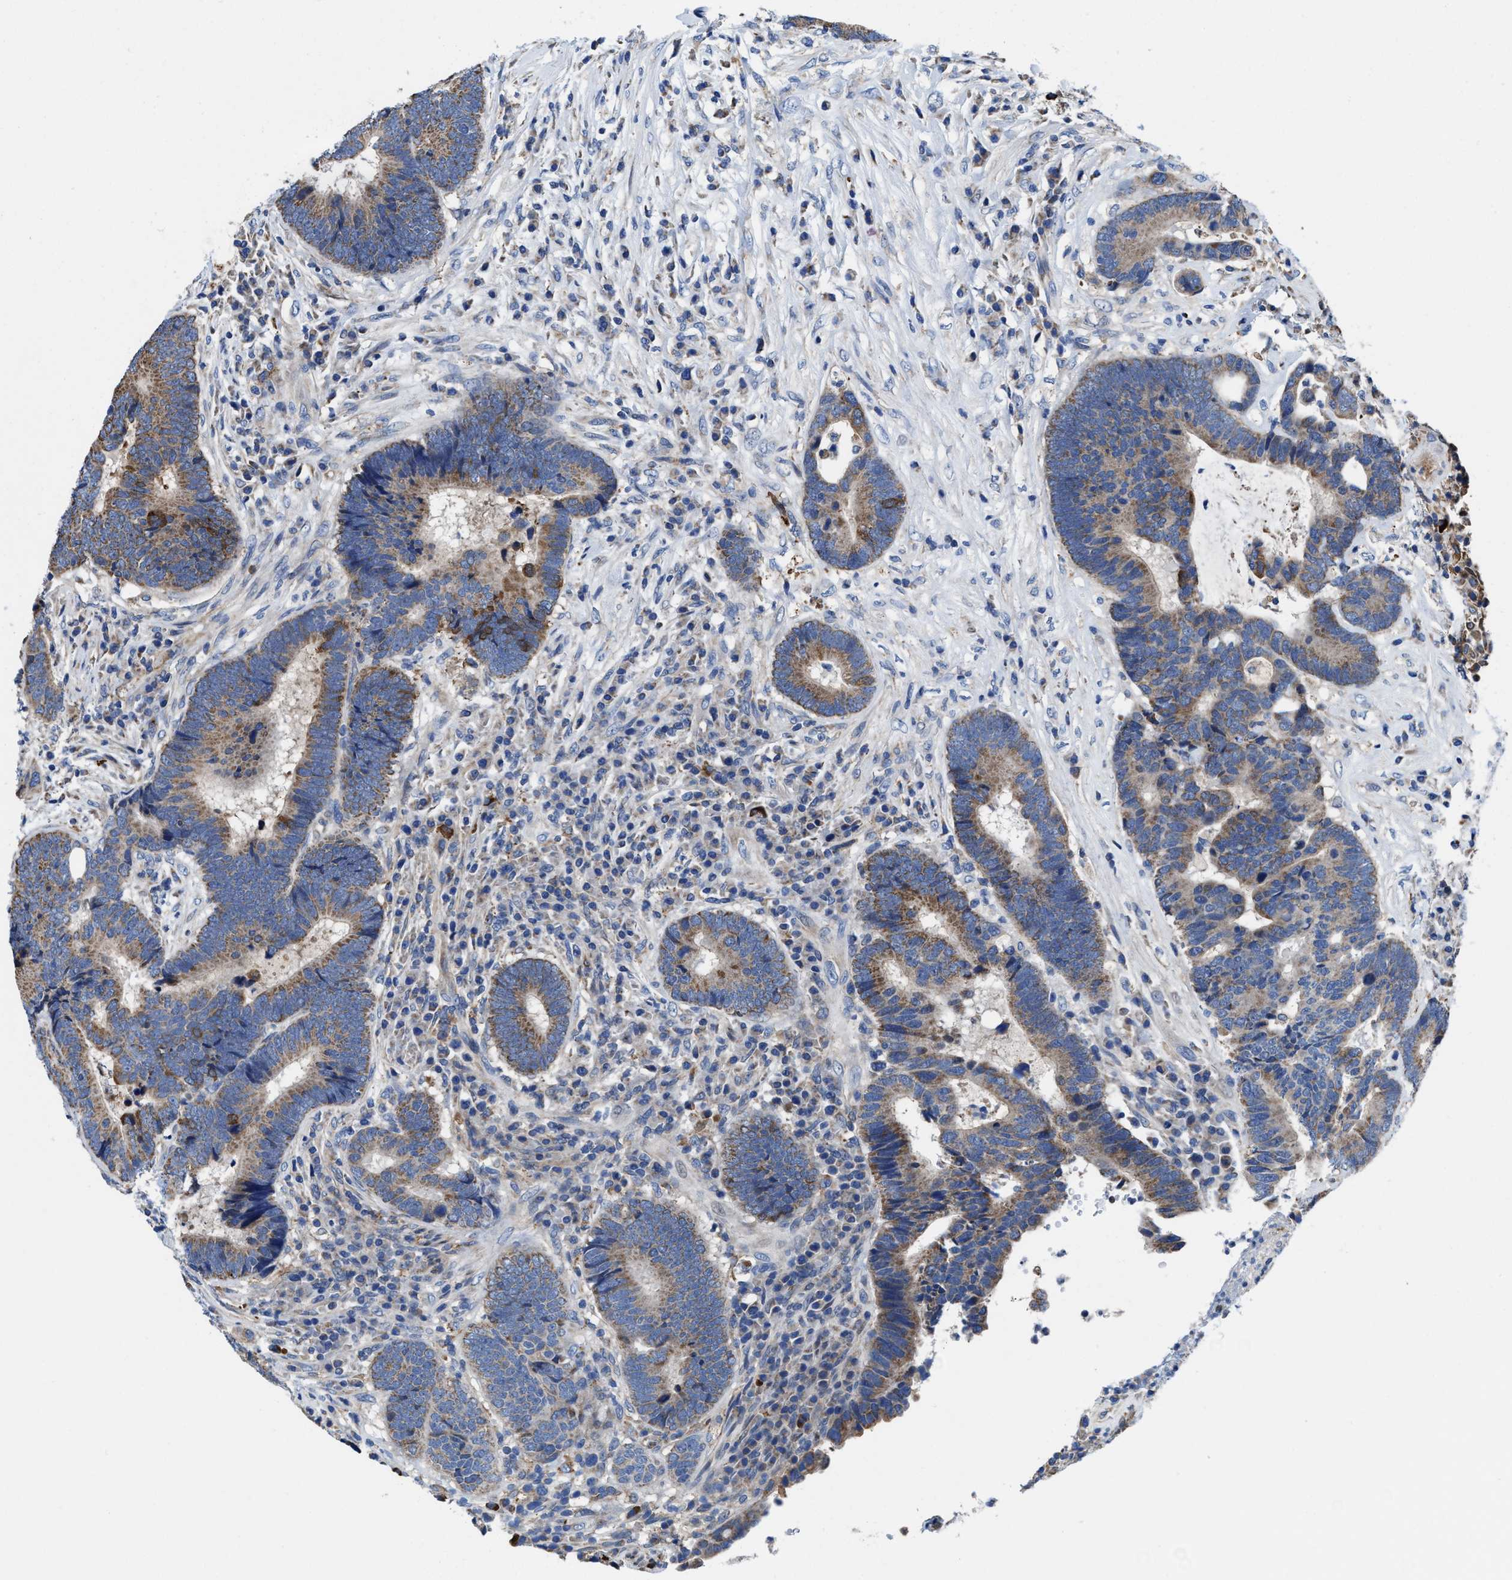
{"staining": {"intensity": "moderate", "quantity": ">75%", "location": "cytoplasmic/membranous"}, "tissue": "colorectal cancer", "cell_type": "Tumor cells", "image_type": "cancer", "snomed": [{"axis": "morphology", "description": "Adenocarcinoma, NOS"}, {"axis": "topography", "description": "Rectum"}], "caption": "Adenocarcinoma (colorectal) tissue displays moderate cytoplasmic/membranous positivity in about >75% of tumor cells, visualized by immunohistochemistry.", "gene": "TMEM30A", "patient": {"sex": "female", "age": 89}}